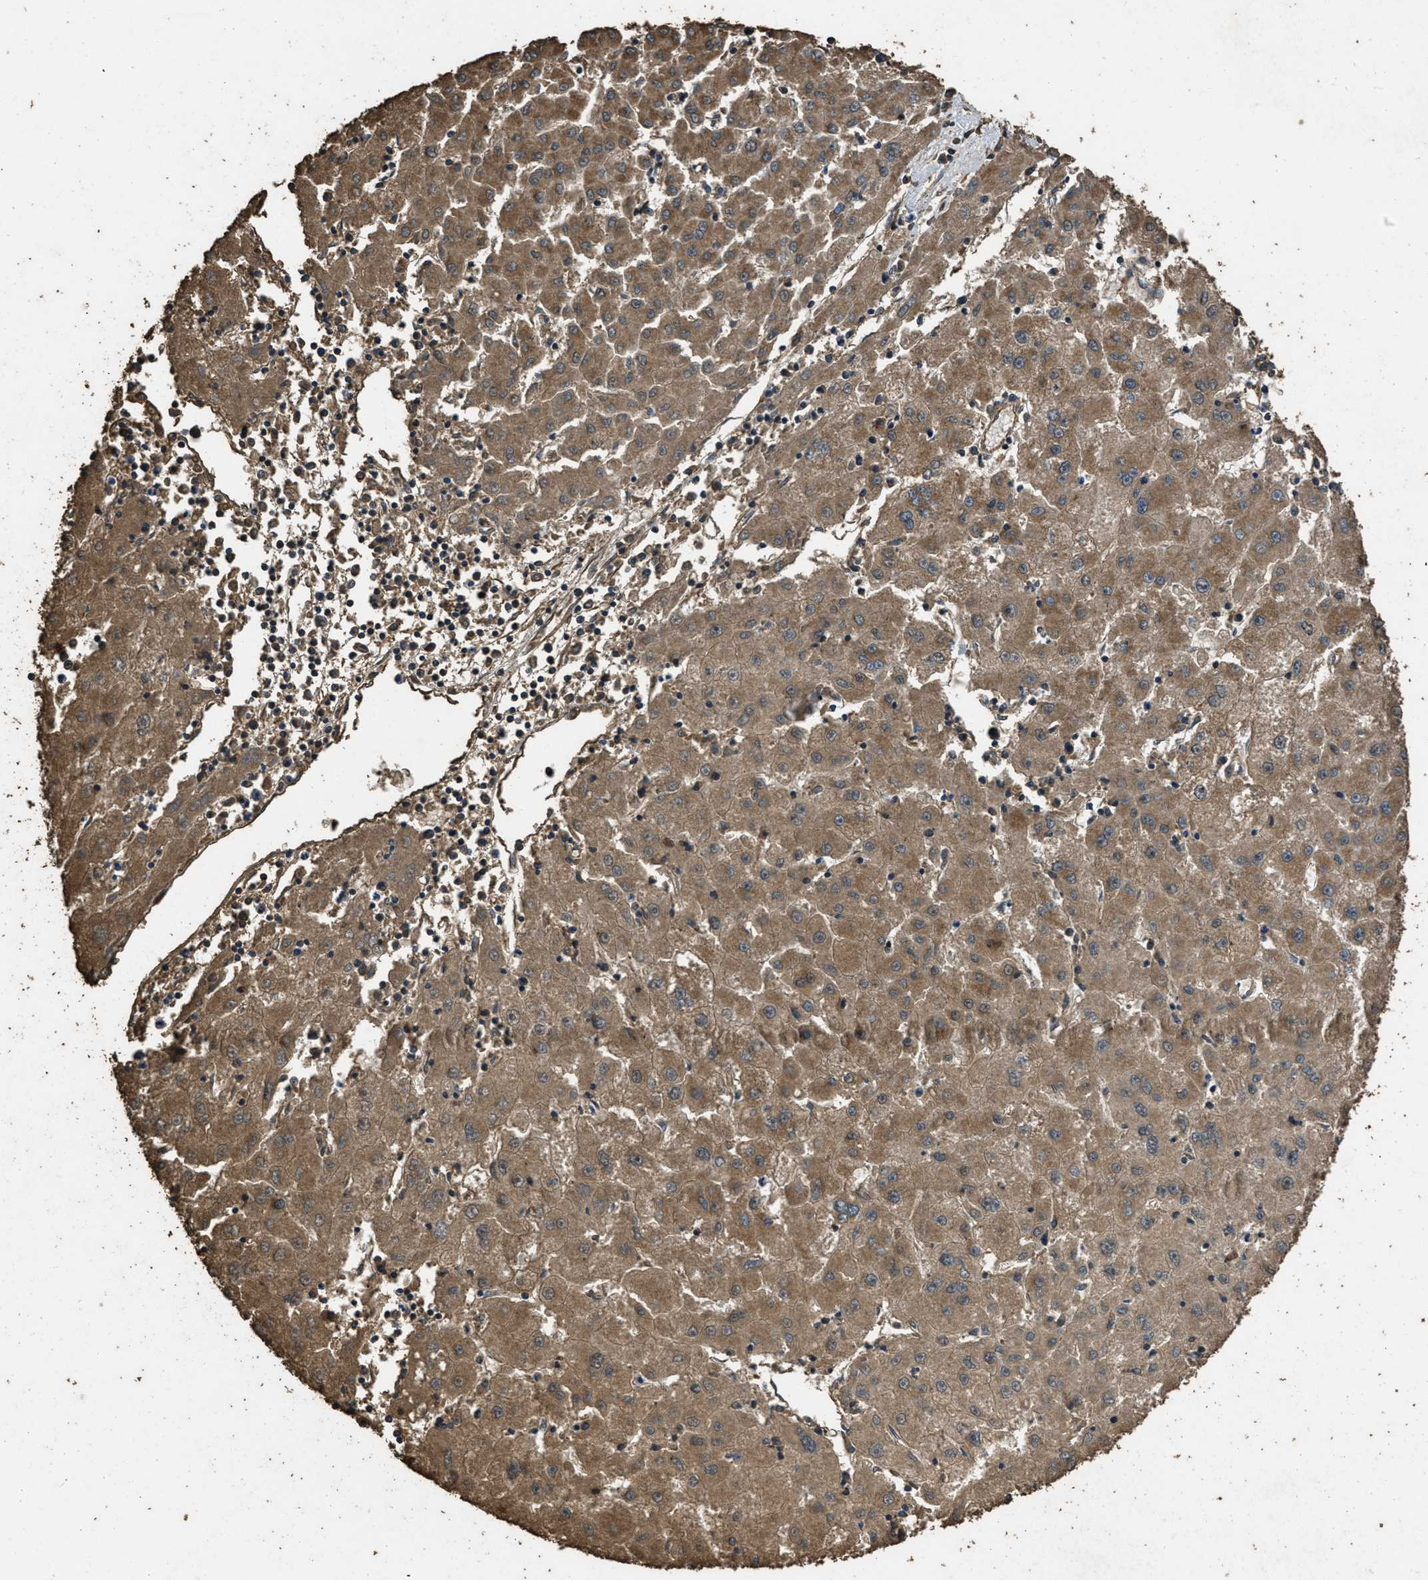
{"staining": {"intensity": "moderate", "quantity": ">75%", "location": "cytoplasmic/membranous"}, "tissue": "liver cancer", "cell_type": "Tumor cells", "image_type": "cancer", "snomed": [{"axis": "morphology", "description": "Carcinoma, Hepatocellular, NOS"}, {"axis": "topography", "description": "Liver"}], "caption": "Tumor cells show moderate cytoplasmic/membranous staining in about >75% of cells in hepatocellular carcinoma (liver).", "gene": "CYRIA", "patient": {"sex": "male", "age": 72}}